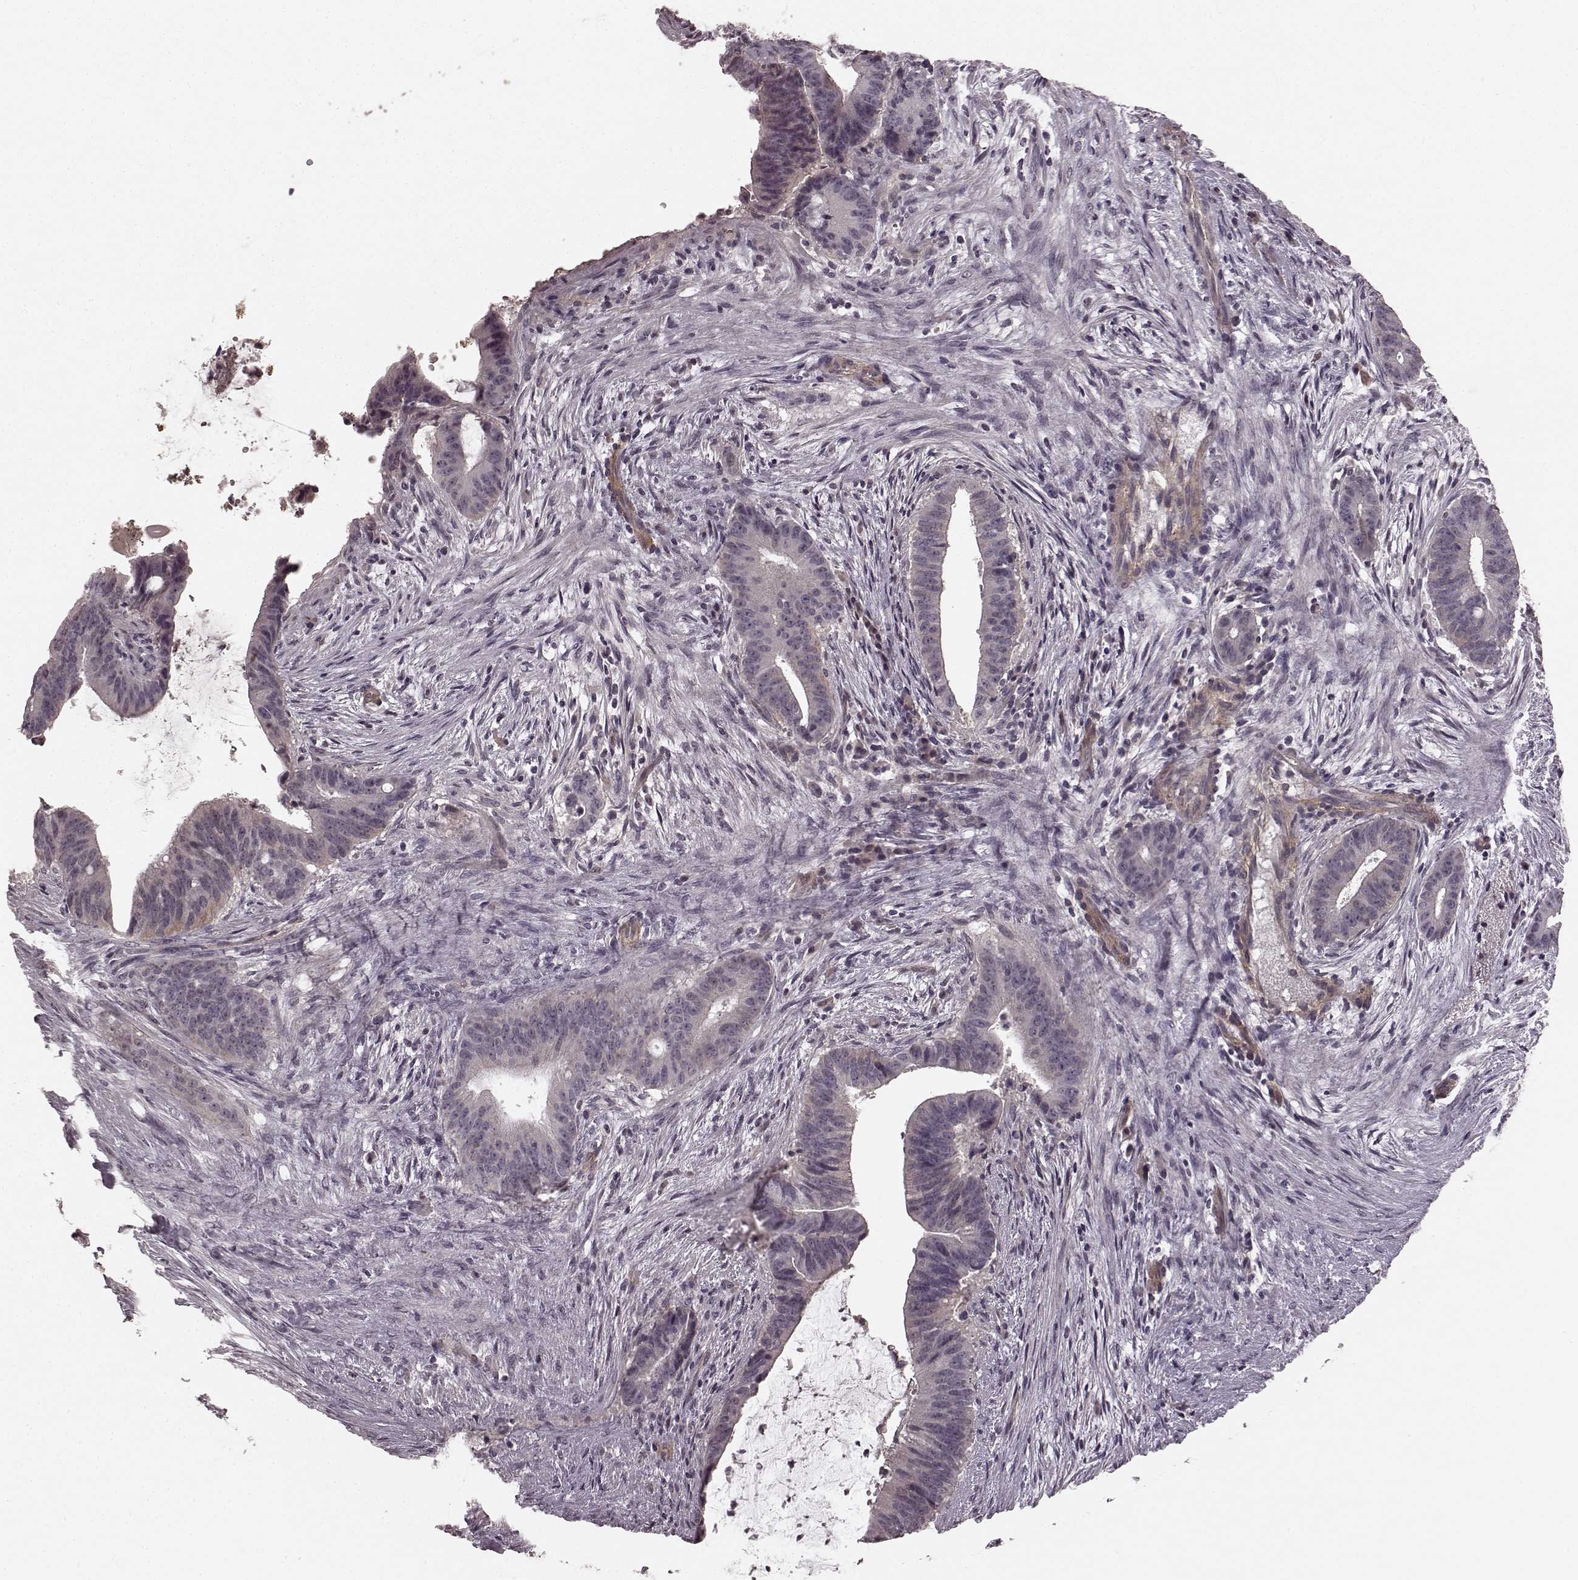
{"staining": {"intensity": "negative", "quantity": "none", "location": "none"}, "tissue": "colorectal cancer", "cell_type": "Tumor cells", "image_type": "cancer", "snomed": [{"axis": "morphology", "description": "Adenocarcinoma, NOS"}, {"axis": "topography", "description": "Colon"}], "caption": "Colorectal cancer was stained to show a protein in brown. There is no significant staining in tumor cells.", "gene": "PRKCE", "patient": {"sex": "female", "age": 43}}